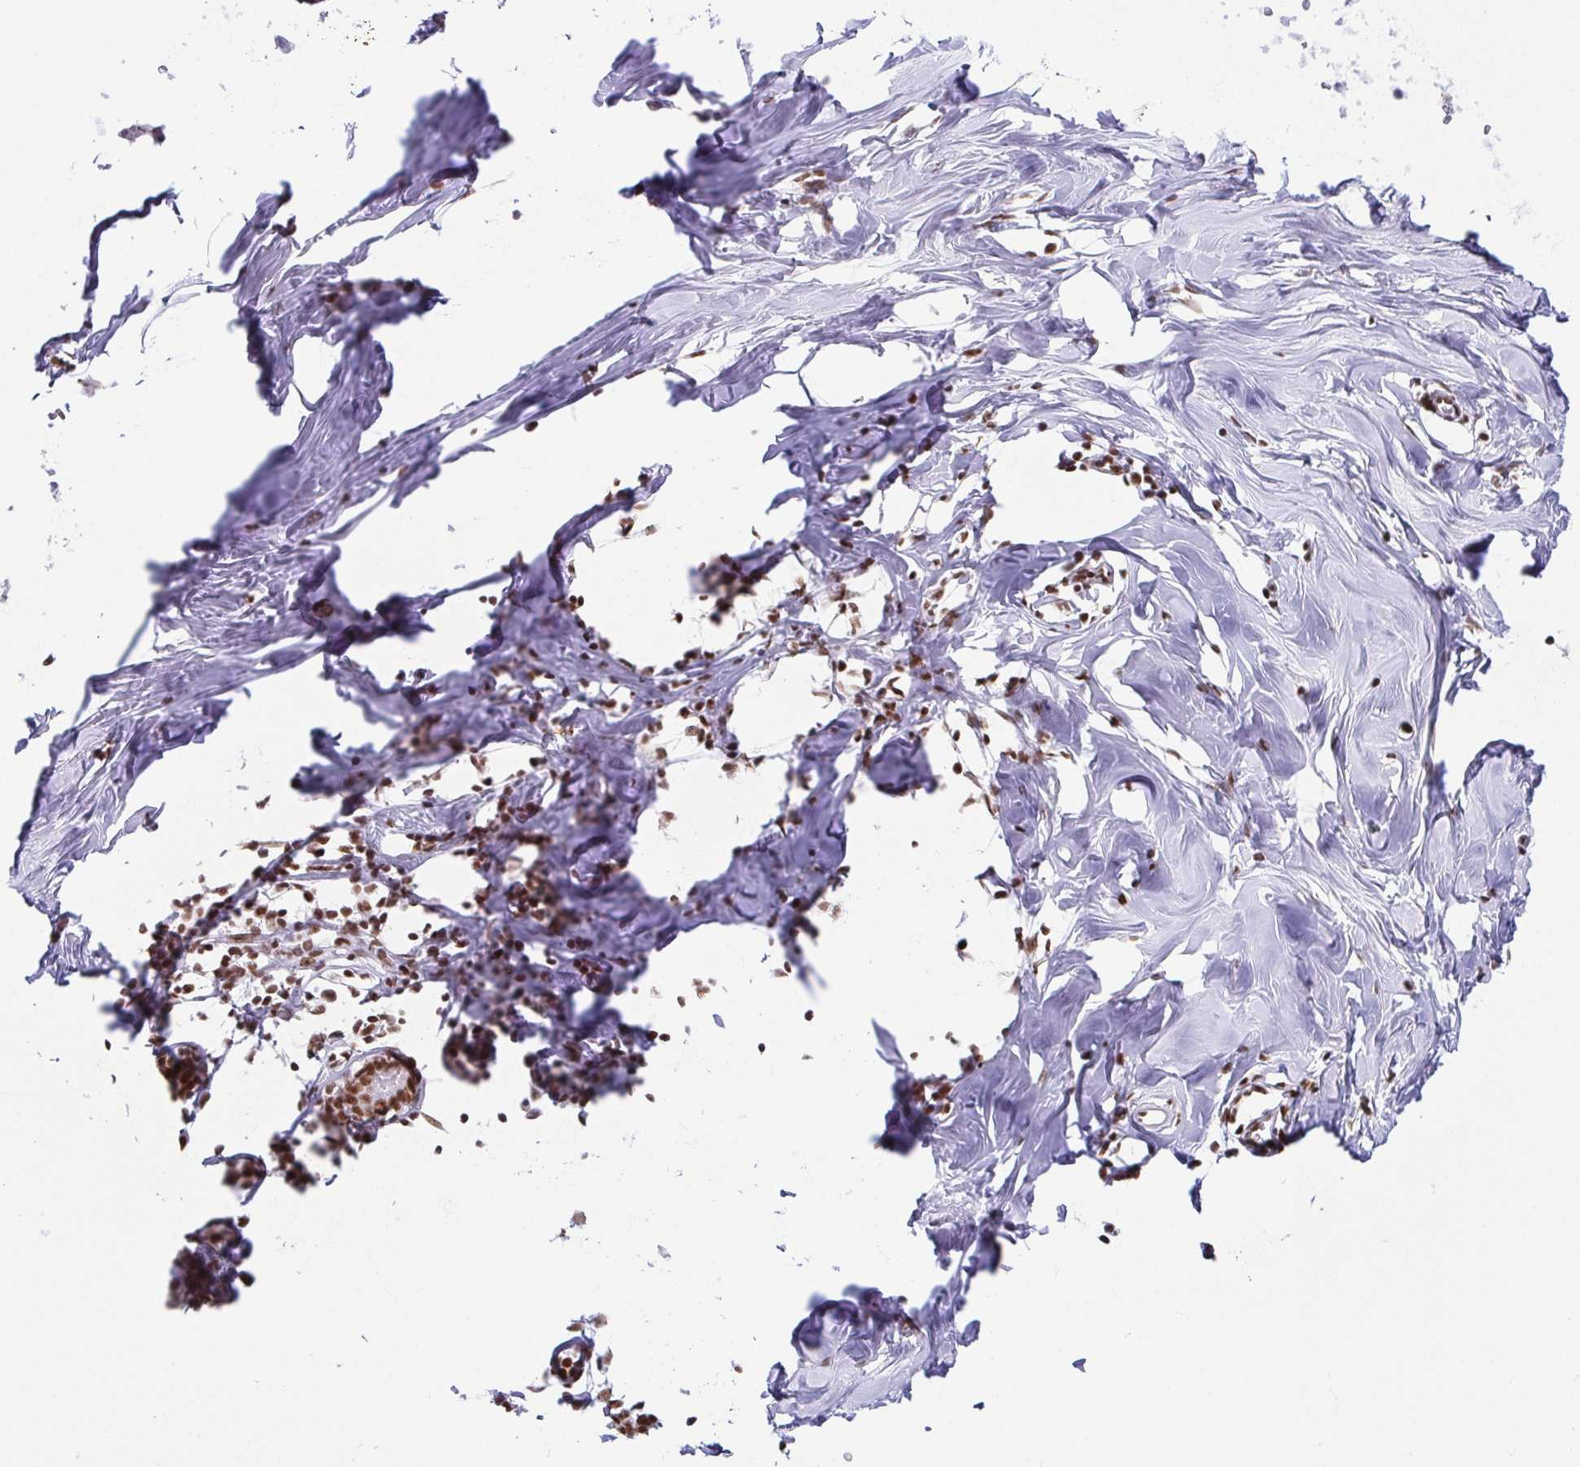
{"staining": {"intensity": "strong", "quantity": ">75%", "location": "nuclear"}, "tissue": "breast", "cell_type": "Adipocytes", "image_type": "normal", "snomed": [{"axis": "morphology", "description": "Normal tissue, NOS"}, {"axis": "topography", "description": "Breast"}], "caption": "Benign breast was stained to show a protein in brown. There is high levels of strong nuclear positivity in about >75% of adipocytes. (IHC, brightfield microscopy, high magnification).", "gene": "EWSR1", "patient": {"sex": "female", "age": 27}}